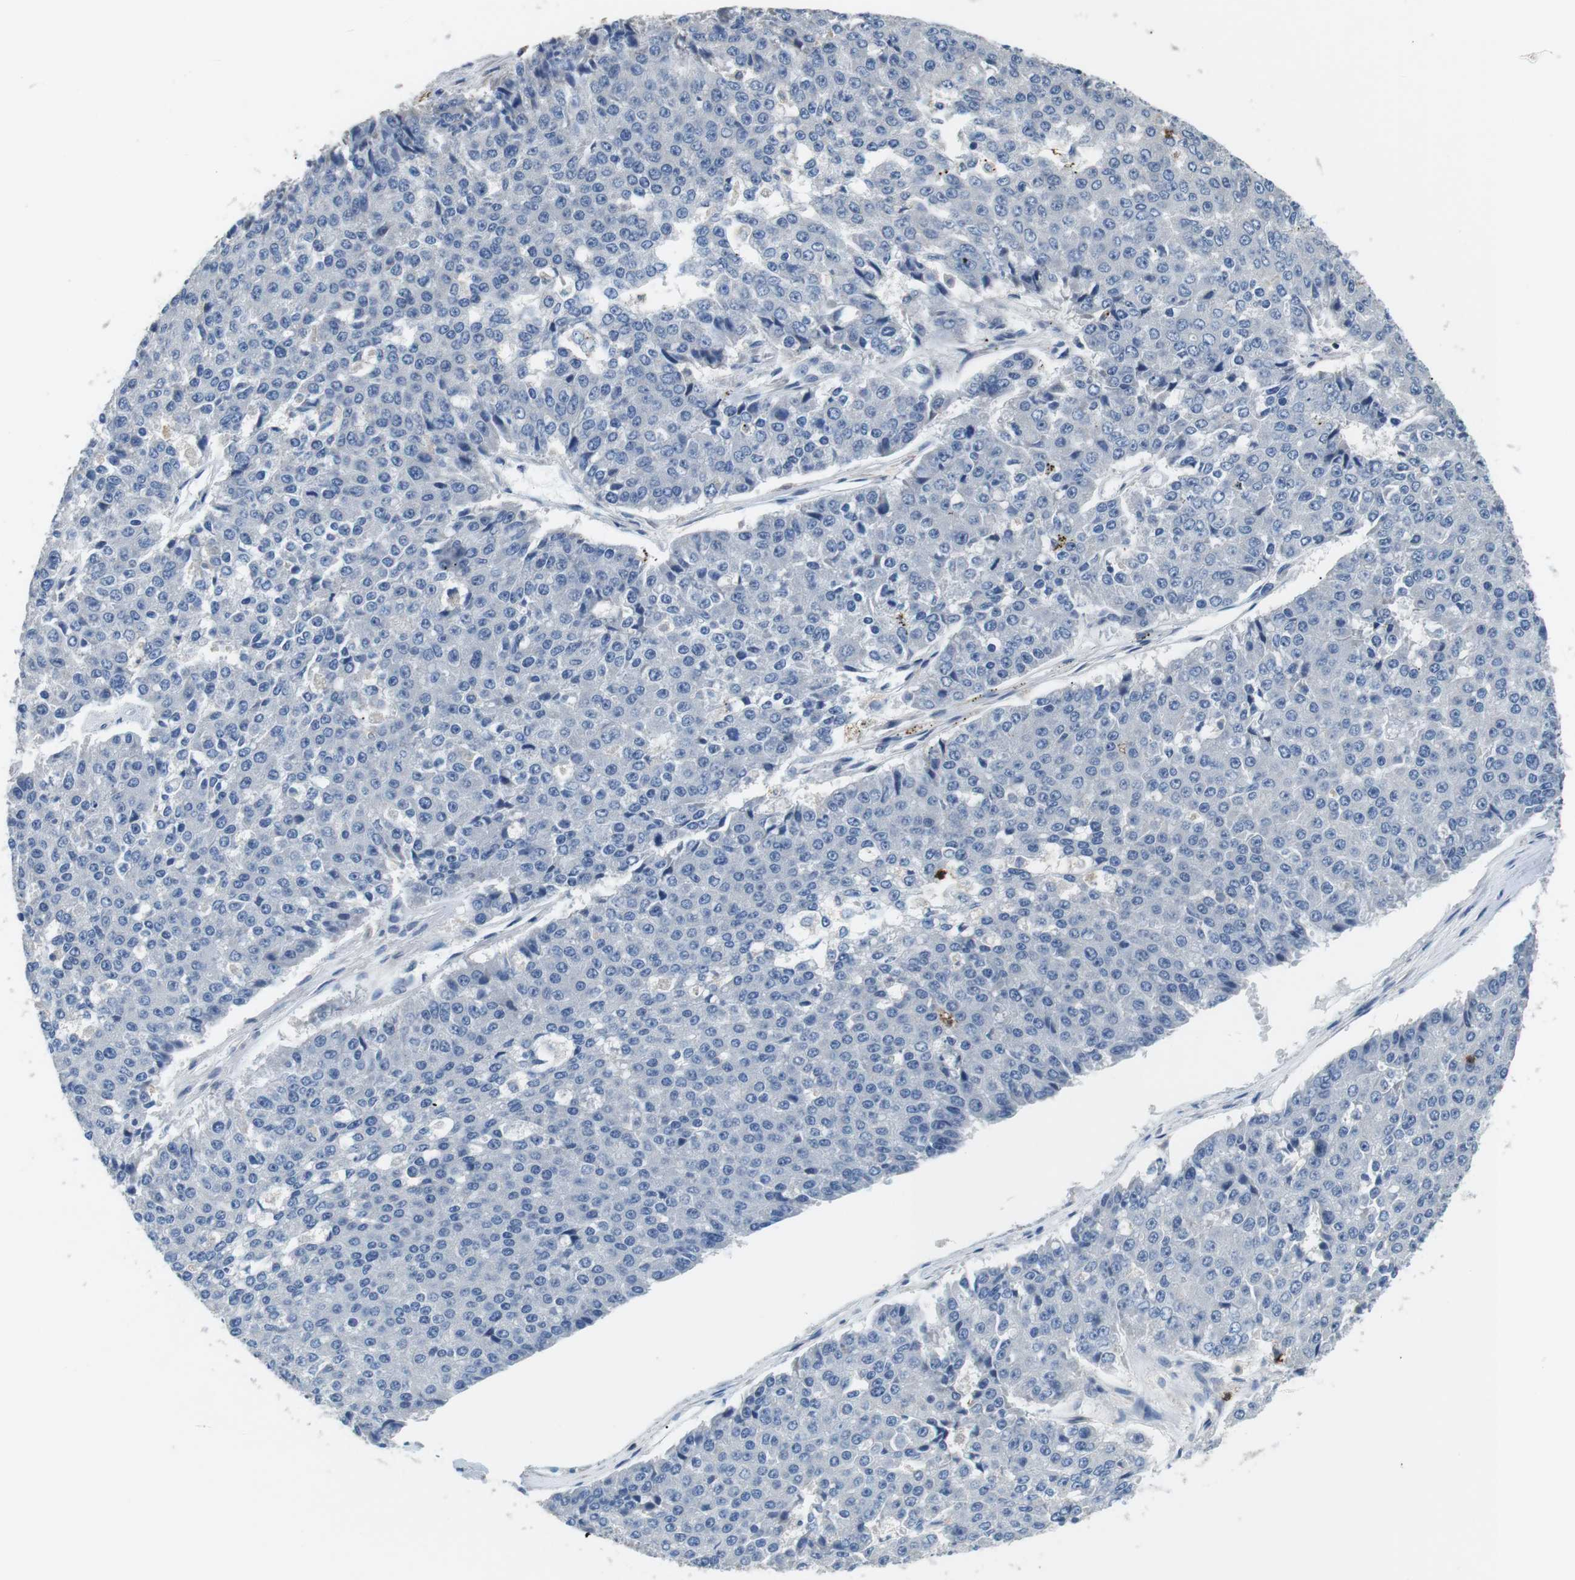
{"staining": {"intensity": "negative", "quantity": "none", "location": "none"}, "tissue": "pancreatic cancer", "cell_type": "Tumor cells", "image_type": "cancer", "snomed": [{"axis": "morphology", "description": "Adenocarcinoma, NOS"}, {"axis": "topography", "description": "Pancreas"}], "caption": "Immunohistochemical staining of pancreatic cancer exhibits no significant positivity in tumor cells.", "gene": "CD6", "patient": {"sex": "male", "age": 50}}